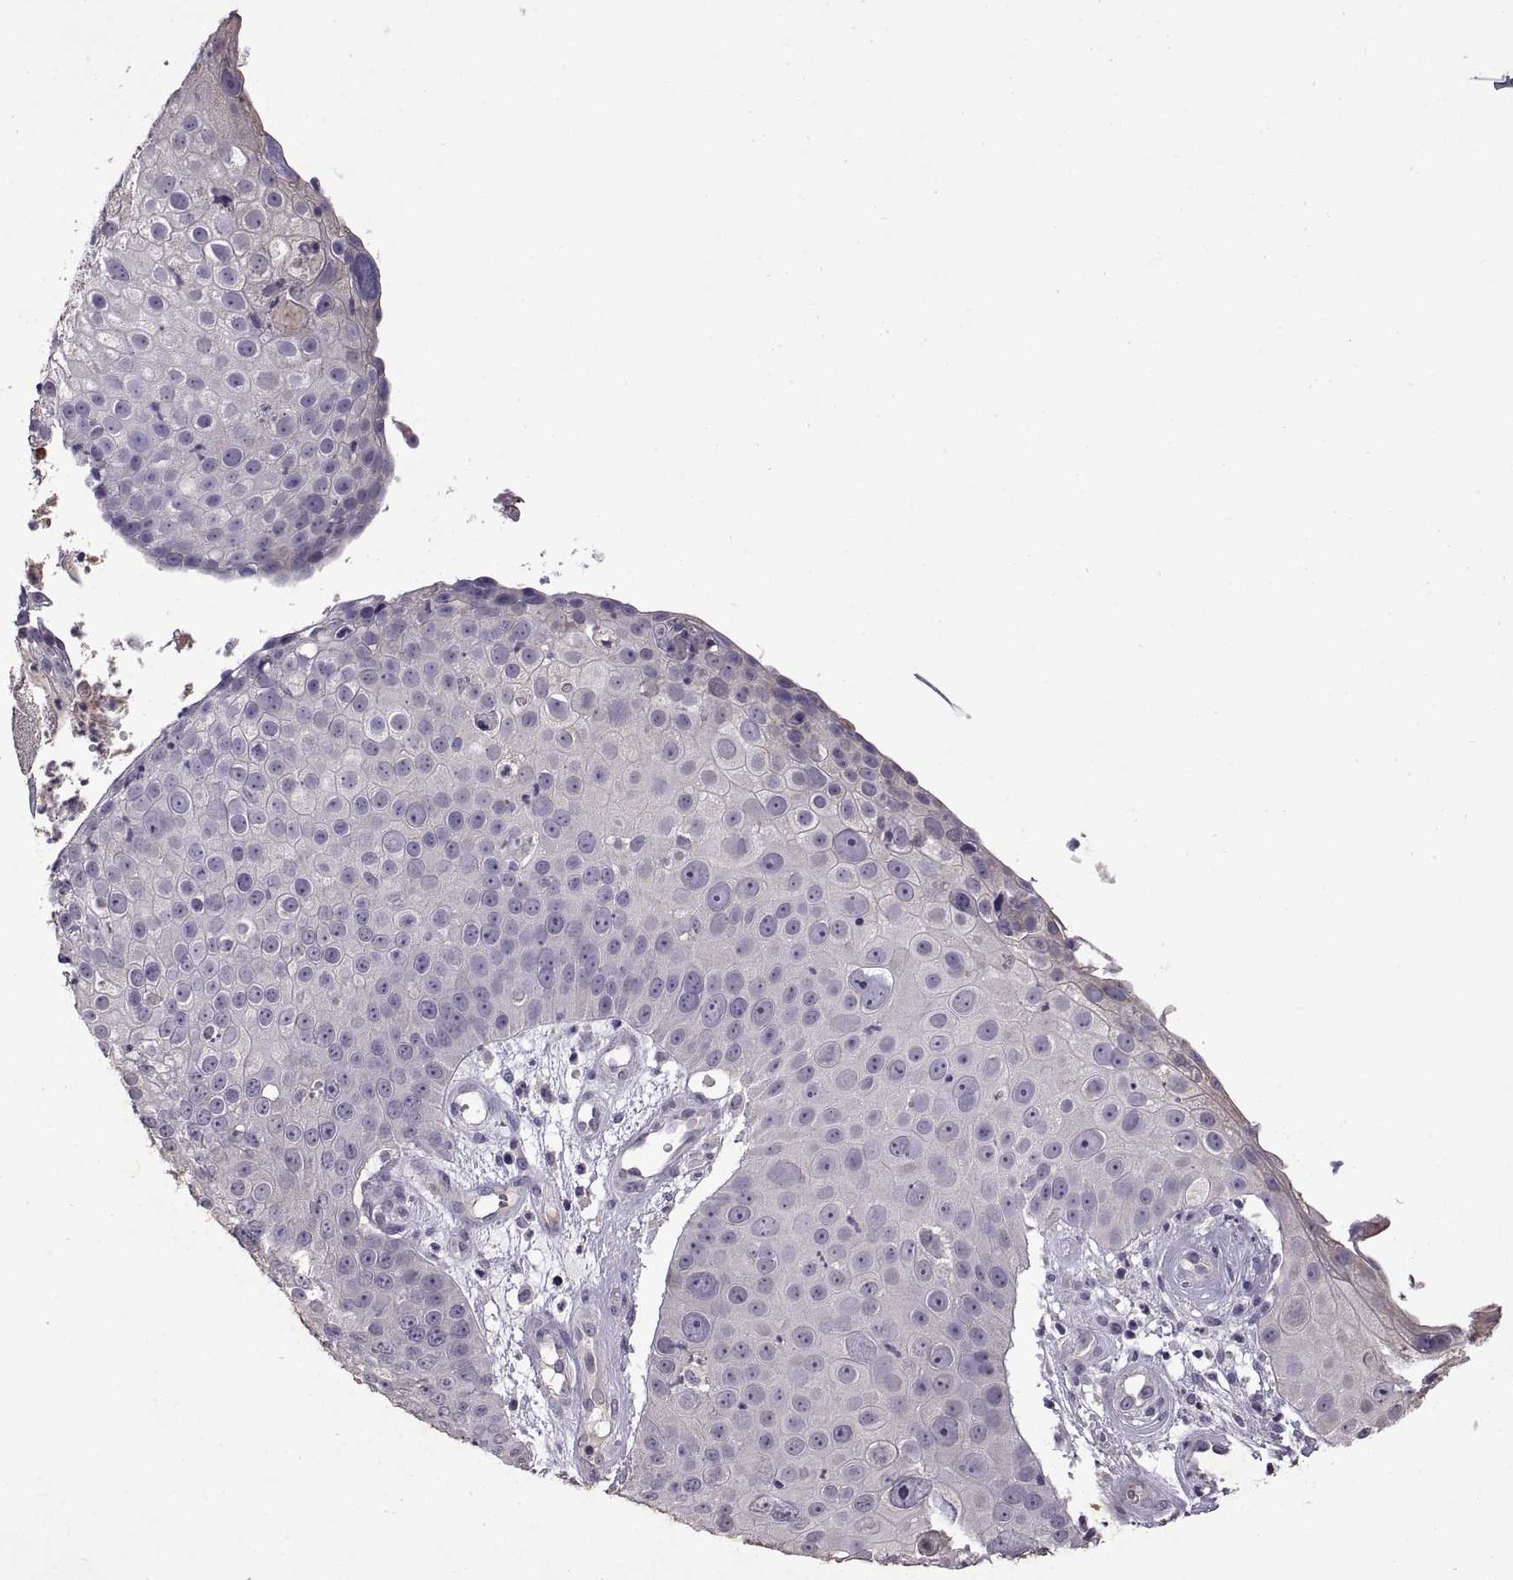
{"staining": {"intensity": "negative", "quantity": "none", "location": "none"}, "tissue": "skin cancer", "cell_type": "Tumor cells", "image_type": "cancer", "snomed": [{"axis": "morphology", "description": "Squamous cell carcinoma, NOS"}, {"axis": "topography", "description": "Skin"}], "caption": "Immunohistochemistry (IHC) of squamous cell carcinoma (skin) demonstrates no positivity in tumor cells.", "gene": "DEFB136", "patient": {"sex": "male", "age": 71}}